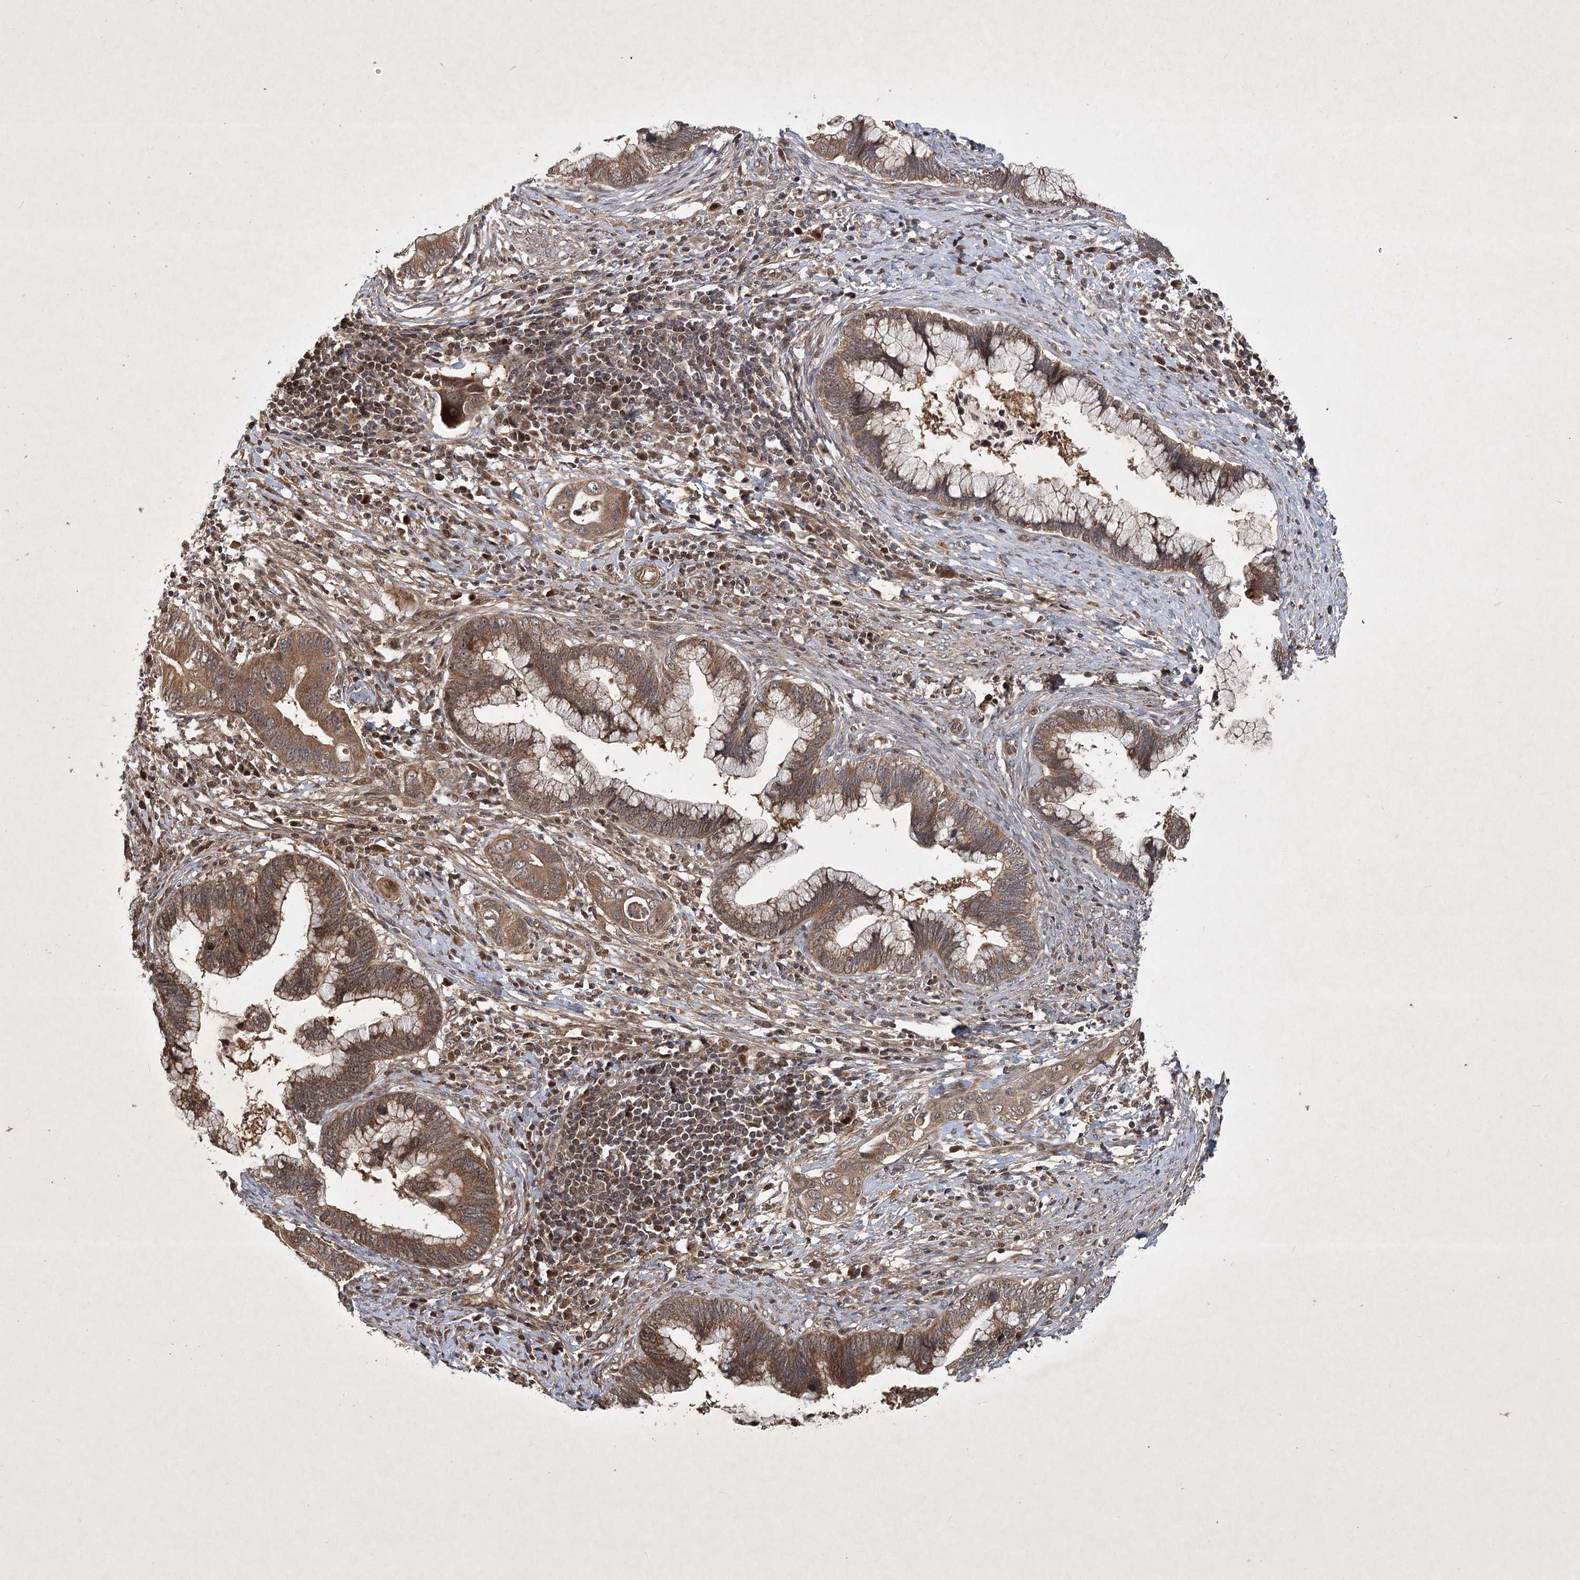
{"staining": {"intensity": "moderate", "quantity": ">75%", "location": "cytoplasmic/membranous"}, "tissue": "cervical cancer", "cell_type": "Tumor cells", "image_type": "cancer", "snomed": [{"axis": "morphology", "description": "Adenocarcinoma, NOS"}, {"axis": "topography", "description": "Cervix"}], "caption": "Moderate cytoplasmic/membranous protein positivity is present in approximately >75% of tumor cells in cervical cancer (adenocarcinoma).", "gene": "INSIG2", "patient": {"sex": "female", "age": 44}}